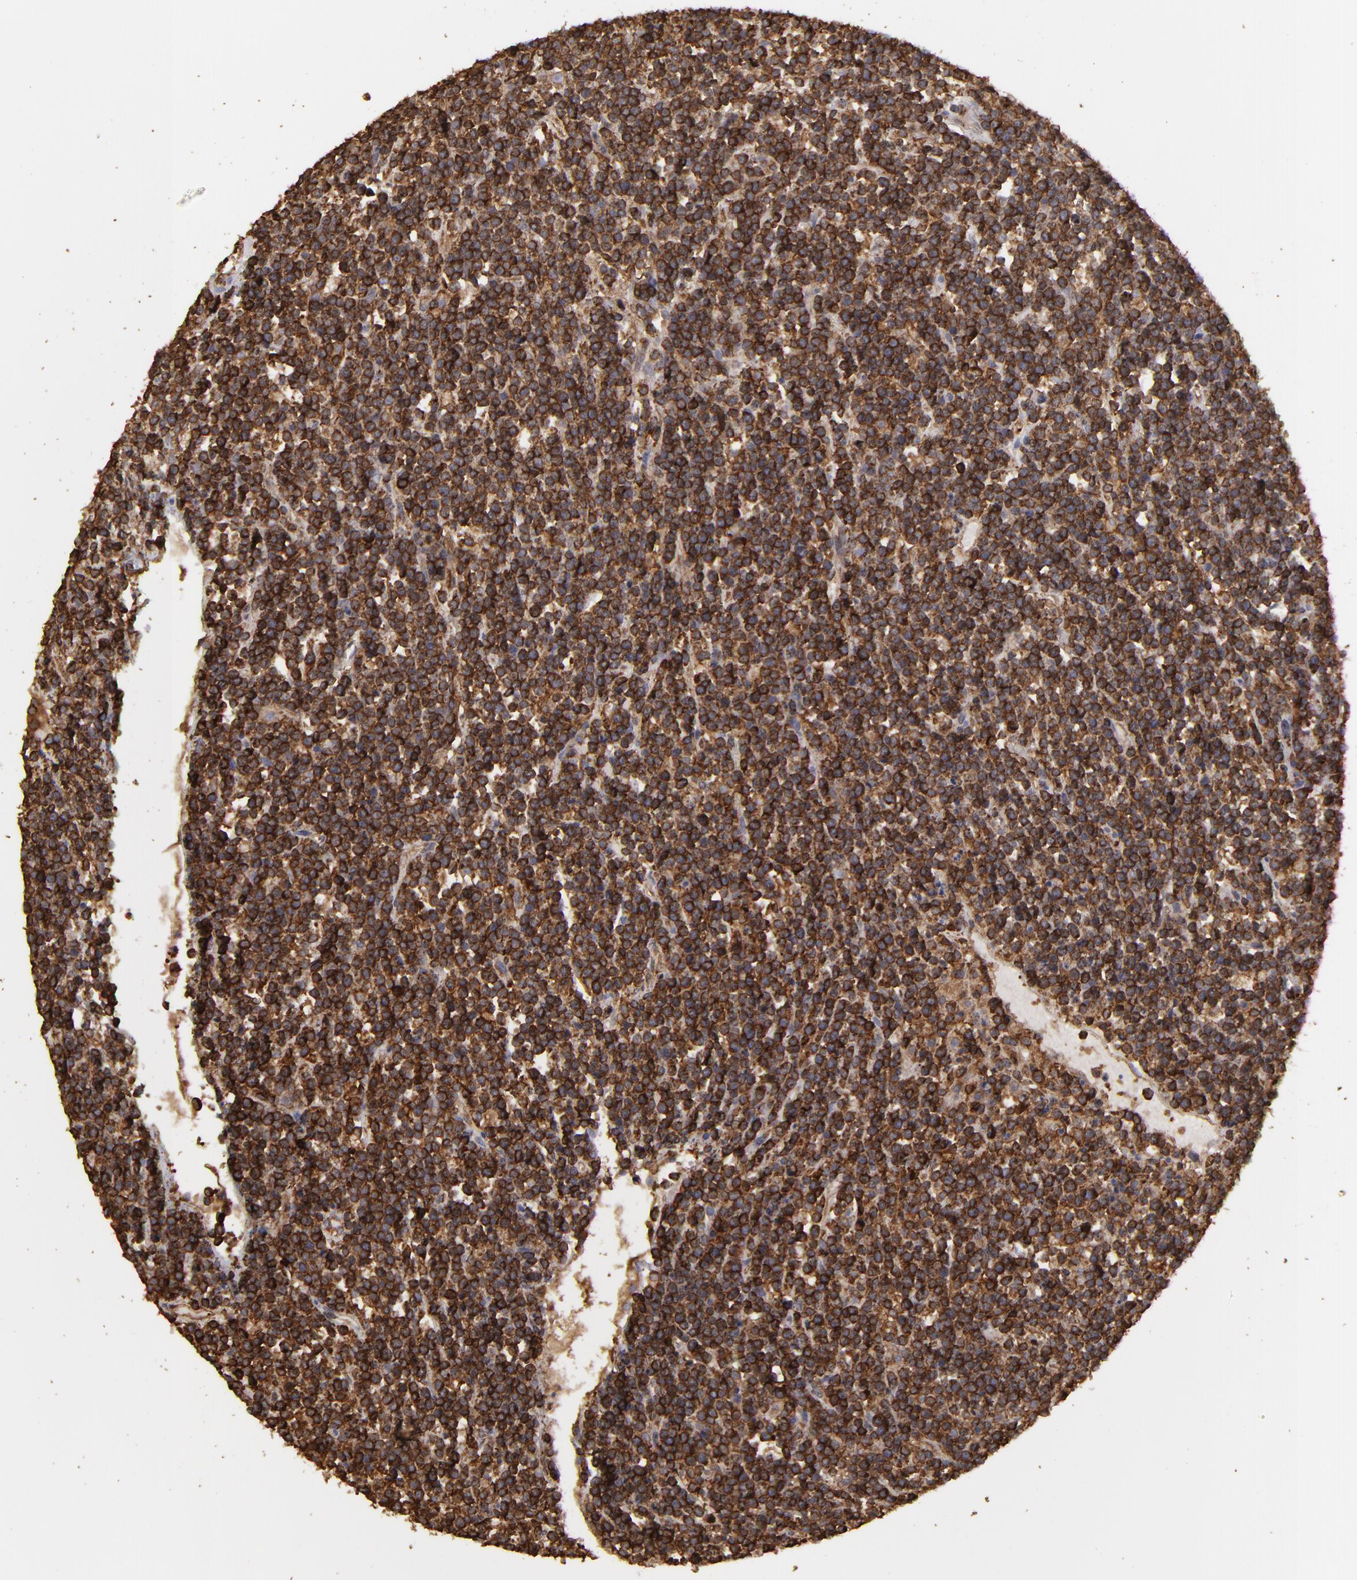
{"staining": {"intensity": "strong", "quantity": ">75%", "location": "cytoplasmic/membranous"}, "tissue": "lymphoma", "cell_type": "Tumor cells", "image_type": "cancer", "snomed": [{"axis": "morphology", "description": "Malignant lymphoma, non-Hodgkin's type, High grade"}, {"axis": "topography", "description": "Ovary"}], "caption": "Protein staining by immunohistochemistry reveals strong cytoplasmic/membranous expression in about >75% of tumor cells in malignant lymphoma, non-Hodgkin's type (high-grade).", "gene": "ACTB", "patient": {"sex": "female", "age": 56}}